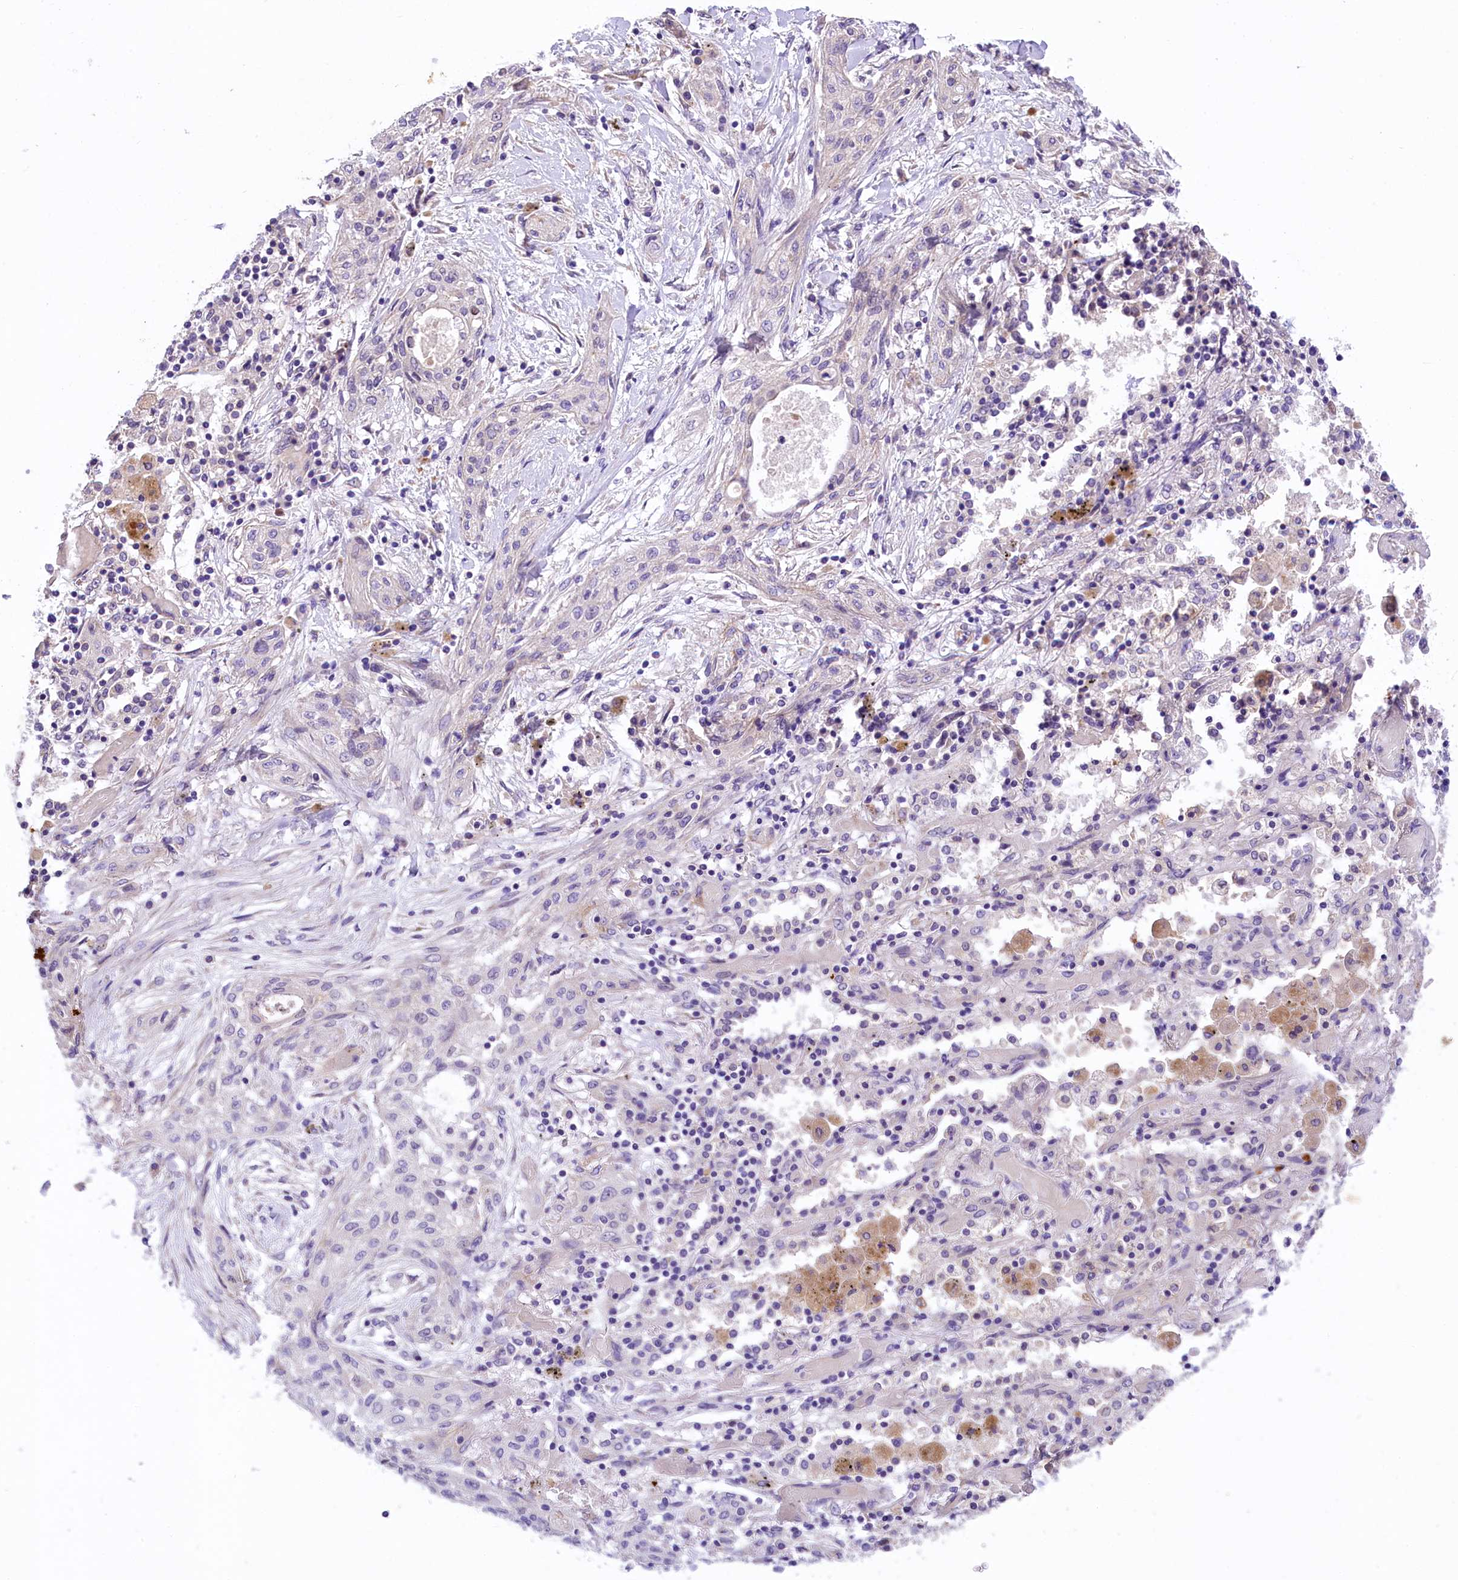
{"staining": {"intensity": "negative", "quantity": "none", "location": "none"}, "tissue": "lung cancer", "cell_type": "Tumor cells", "image_type": "cancer", "snomed": [{"axis": "morphology", "description": "Squamous cell carcinoma, NOS"}, {"axis": "topography", "description": "Lung"}], "caption": "An image of human lung squamous cell carcinoma is negative for staining in tumor cells.", "gene": "UBXN6", "patient": {"sex": "female", "age": 47}}